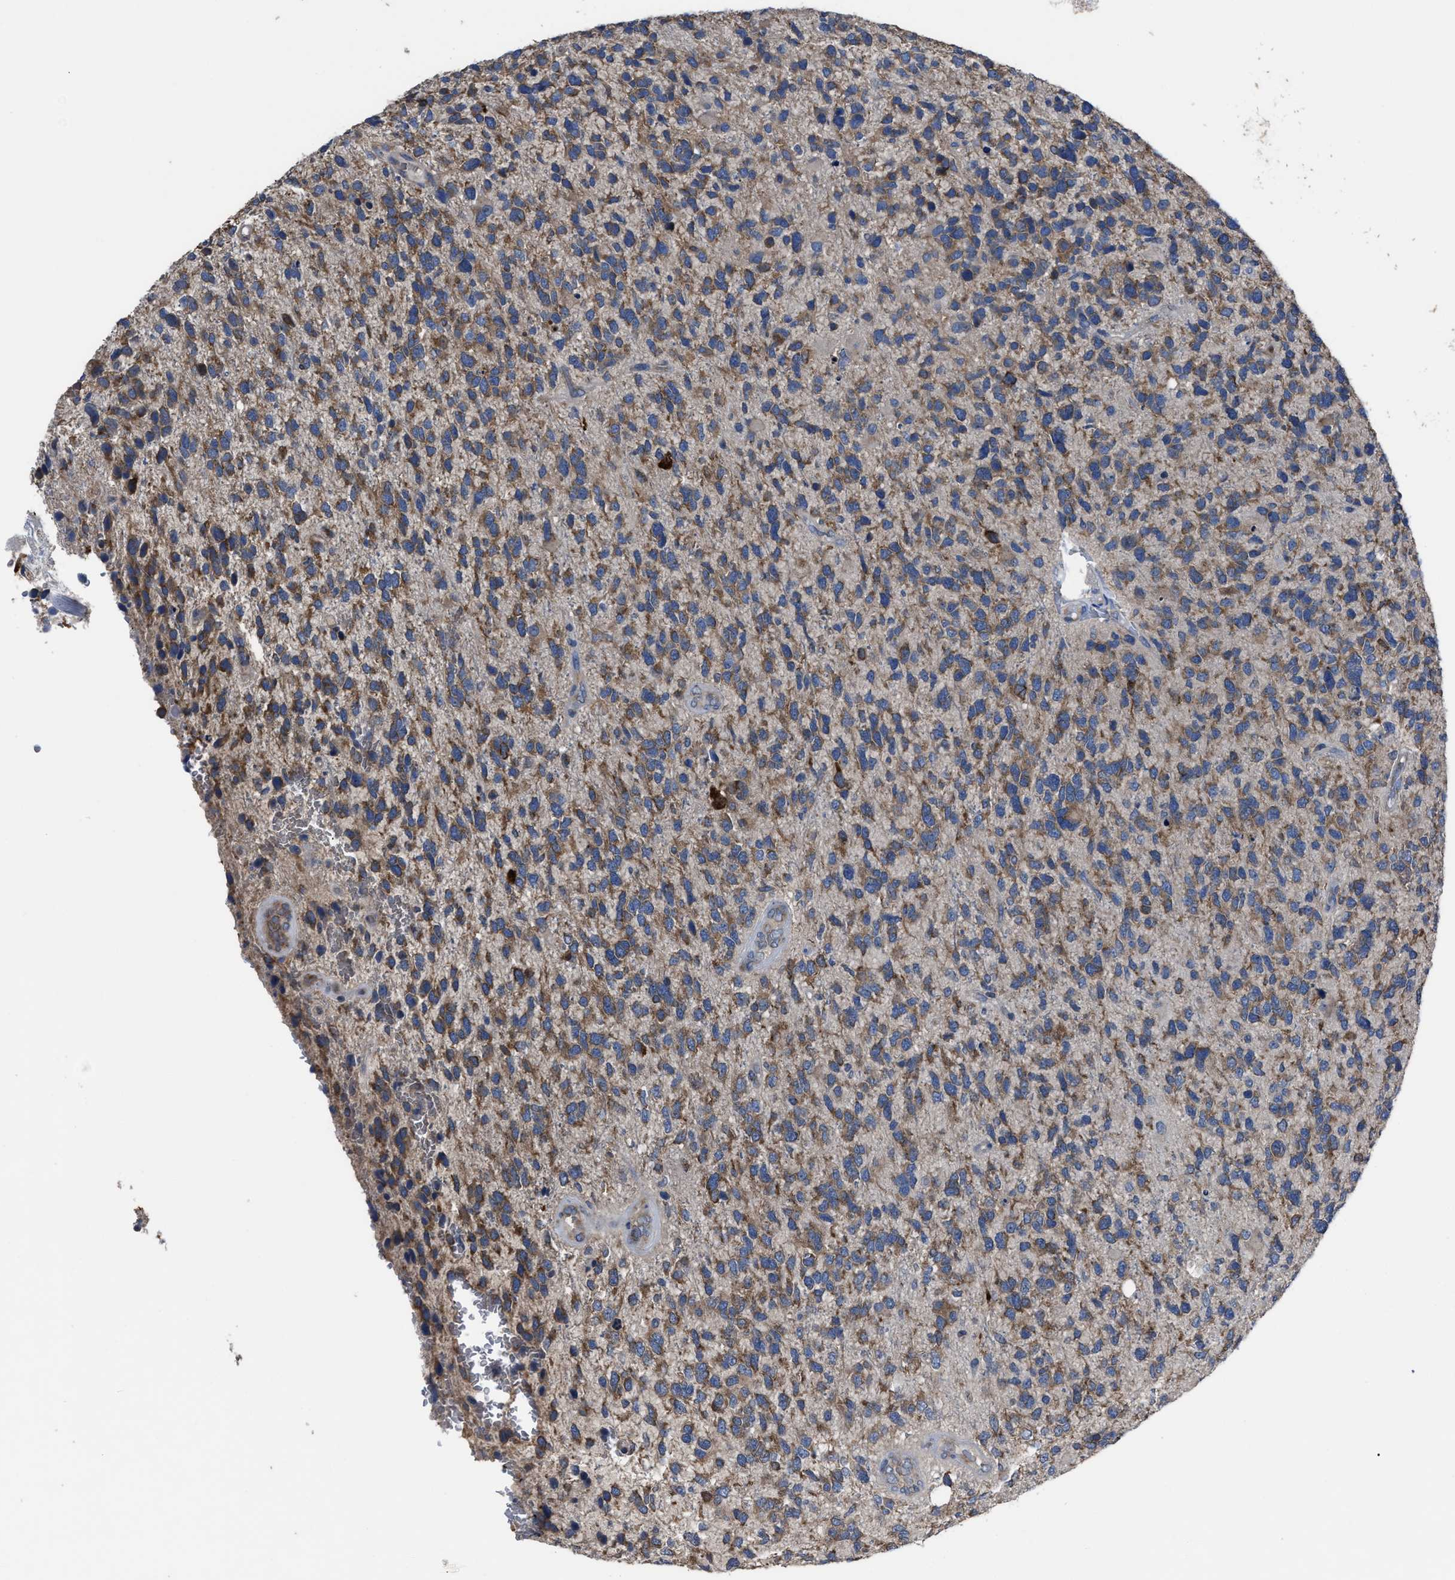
{"staining": {"intensity": "moderate", "quantity": "25%-75%", "location": "cytoplasmic/membranous"}, "tissue": "glioma", "cell_type": "Tumor cells", "image_type": "cancer", "snomed": [{"axis": "morphology", "description": "Glioma, malignant, High grade"}, {"axis": "topography", "description": "Brain"}], "caption": "Immunohistochemical staining of glioma demonstrates moderate cytoplasmic/membranous protein positivity in approximately 25%-75% of tumor cells.", "gene": "UPF1", "patient": {"sex": "female", "age": 58}}